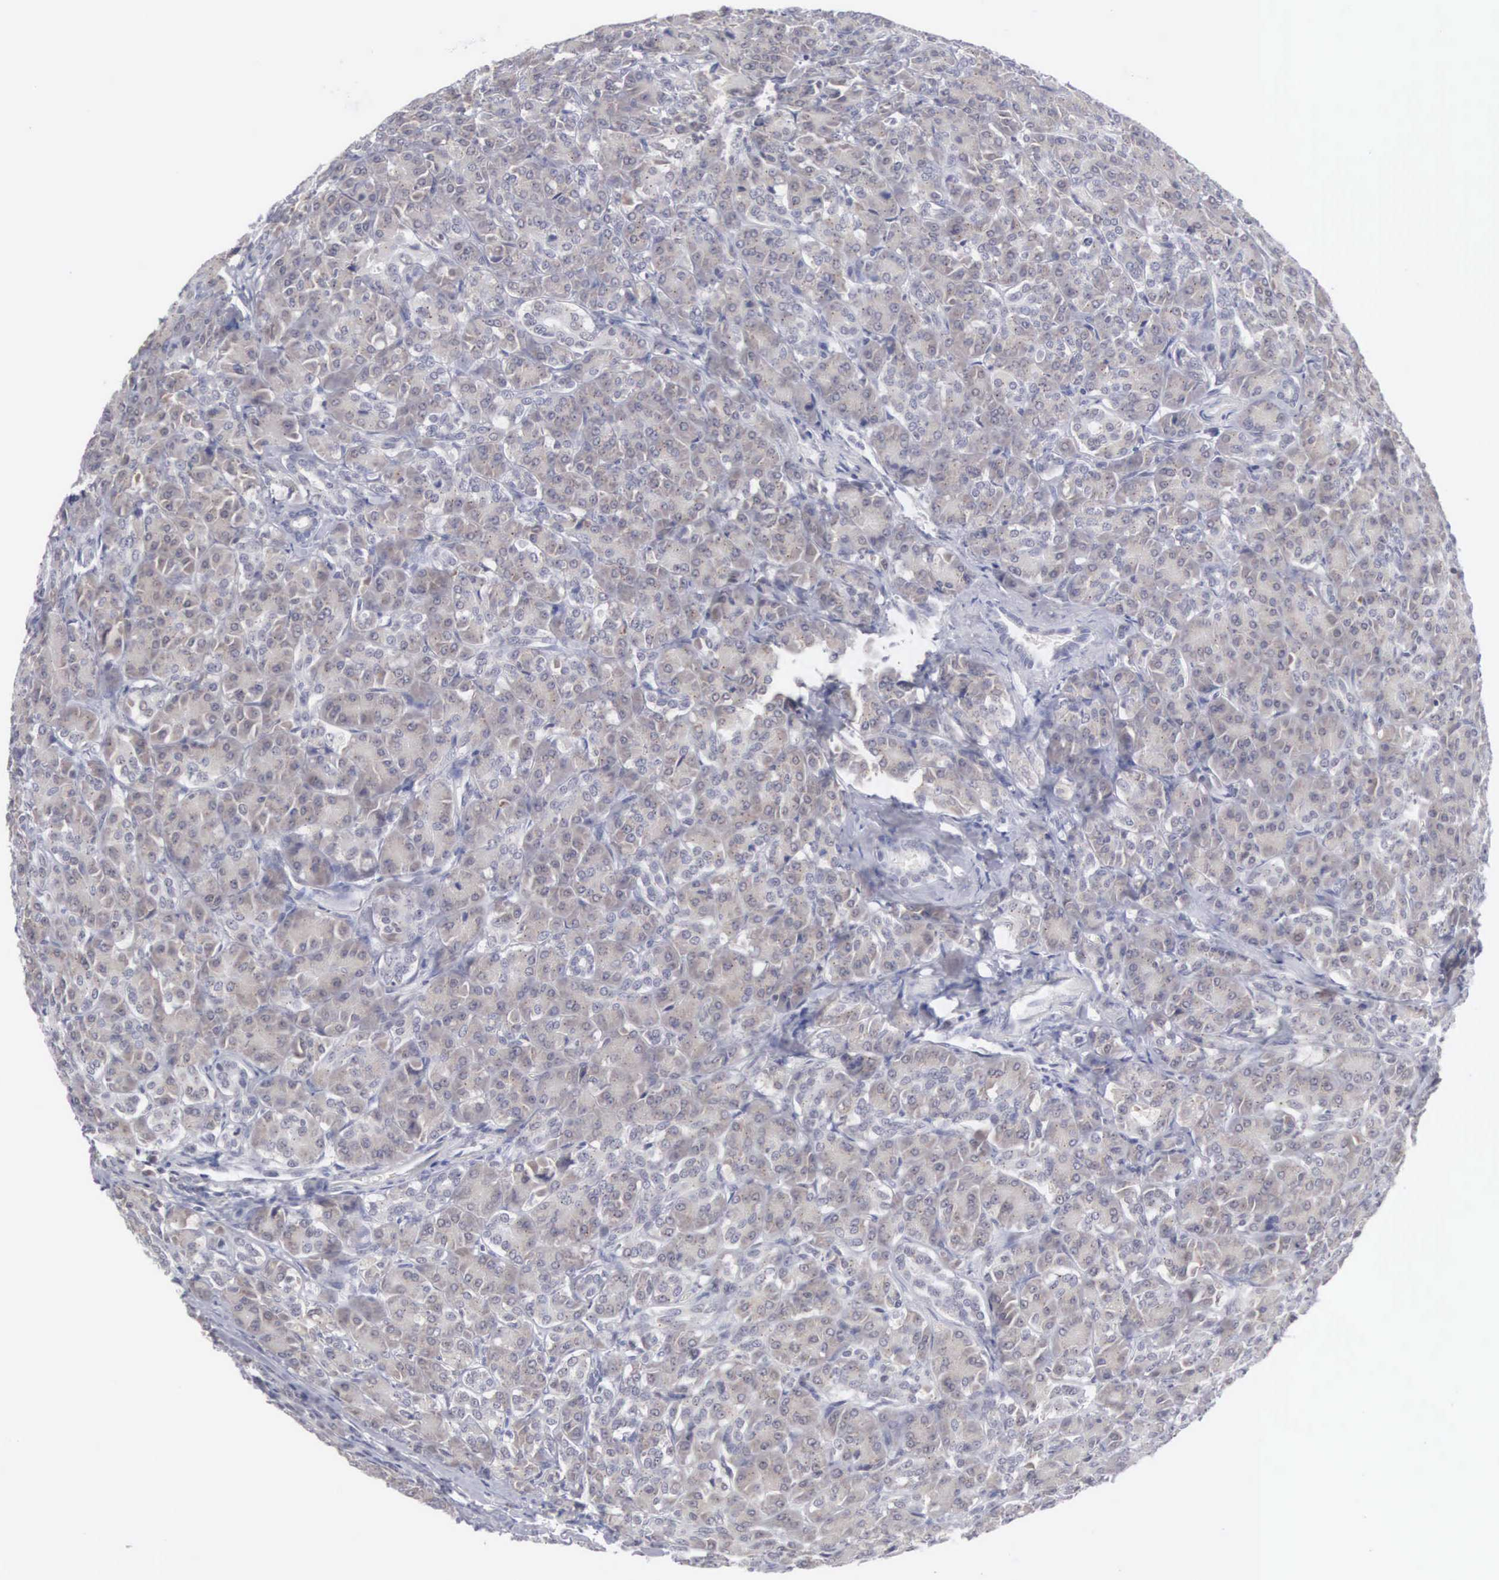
{"staining": {"intensity": "weak", "quantity": "25%-75%", "location": "cytoplasmic/membranous"}, "tissue": "pancreas", "cell_type": "Exocrine glandular cells", "image_type": "normal", "snomed": [{"axis": "morphology", "description": "Normal tissue, NOS"}, {"axis": "topography", "description": "Lymph node"}, {"axis": "topography", "description": "Pancreas"}], "caption": "The micrograph displays a brown stain indicating the presence of a protein in the cytoplasmic/membranous of exocrine glandular cells in pancreas. (DAB = brown stain, brightfield microscopy at high magnification).", "gene": "MNAT1", "patient": {"sex": "male", "age": 59}}